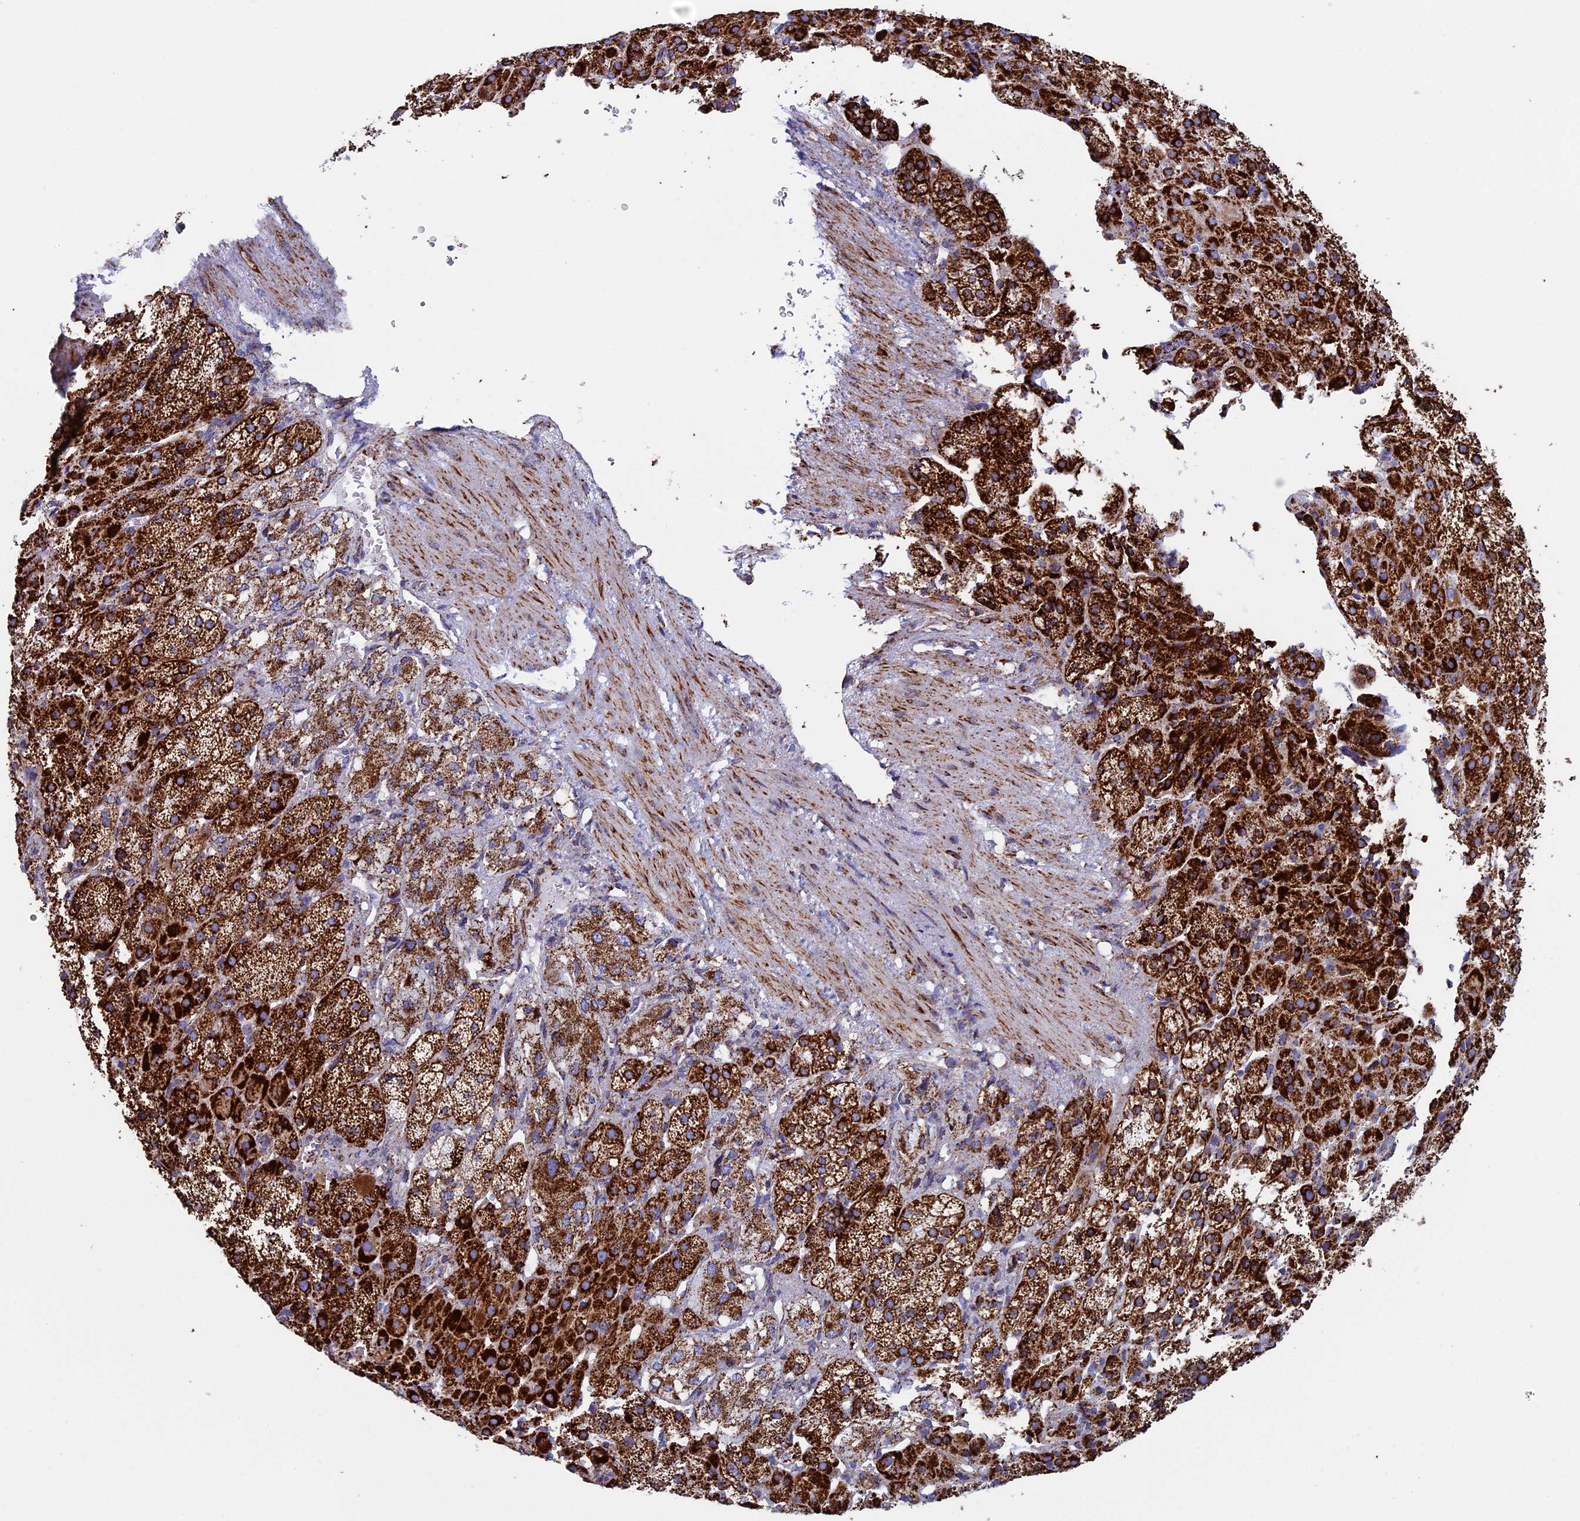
{"staining": {"intensity": "strong", "quantity": ">75%", "location": "cytoplasmic/membranous"}, "tissue": "adrenal gland", "cell_type": "Glandular cells", "image_type": "normal", "snomed": [{"axis": "morphology", "description": "Normal tissue, NOS"}, {"axis": "topography", "description": "Adrenal gland"}], "caption": "Brown immunohistochemical staining in unremarkable human adrenal gland exhibits strong cytoplasmic/membranous positivity in approximately >75% of glandular cells. The staining was performed using DAB to visualize the protein expression in brown, while the nuclei were stained in blue with hematoxylin (Magnification: 20x).", "gene": "UQCRFS1", "patient": {"sex": "female", "age": 57}}